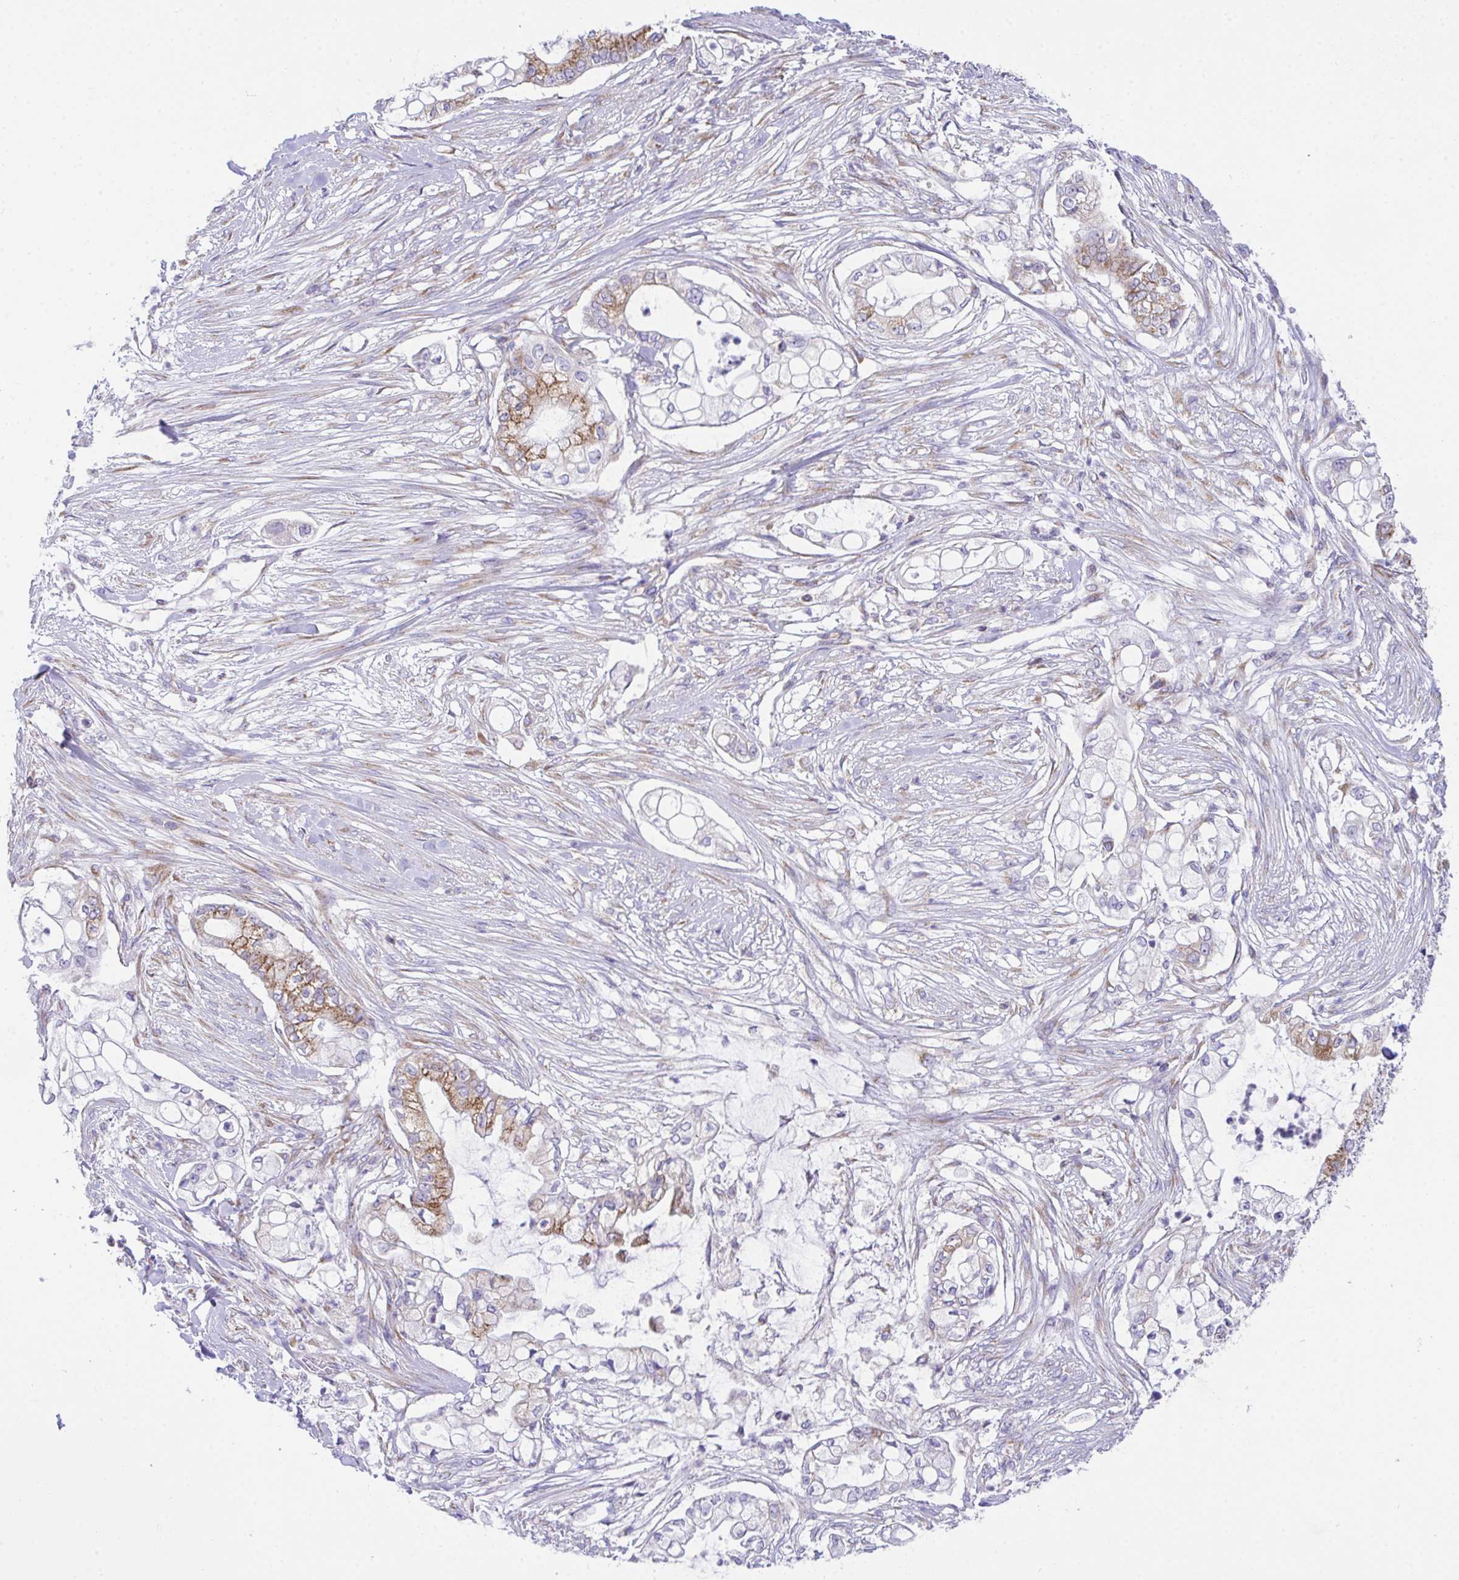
{"staining": {"intensity": "moderate", "quantity": "25%-75%", "location": "cytoplasmic/membranous"}, "tissue": "pancreatic cancer", "cell_type": "Tumor cells", "image_type": "cancer", "snomed": [{"axis": "morphology", "description": "Adenocarcinoma, NOS"}, {"axis": "topography", "description": "Pancreas"}], "caption": "The image demonstrates a brown stain indicating the presence of a protein in the cytoplasmic/membranous of tumor cells in pancreatic cancer.", "gene": "MIA3", "patient": {"sex": "female", "age": 69}}